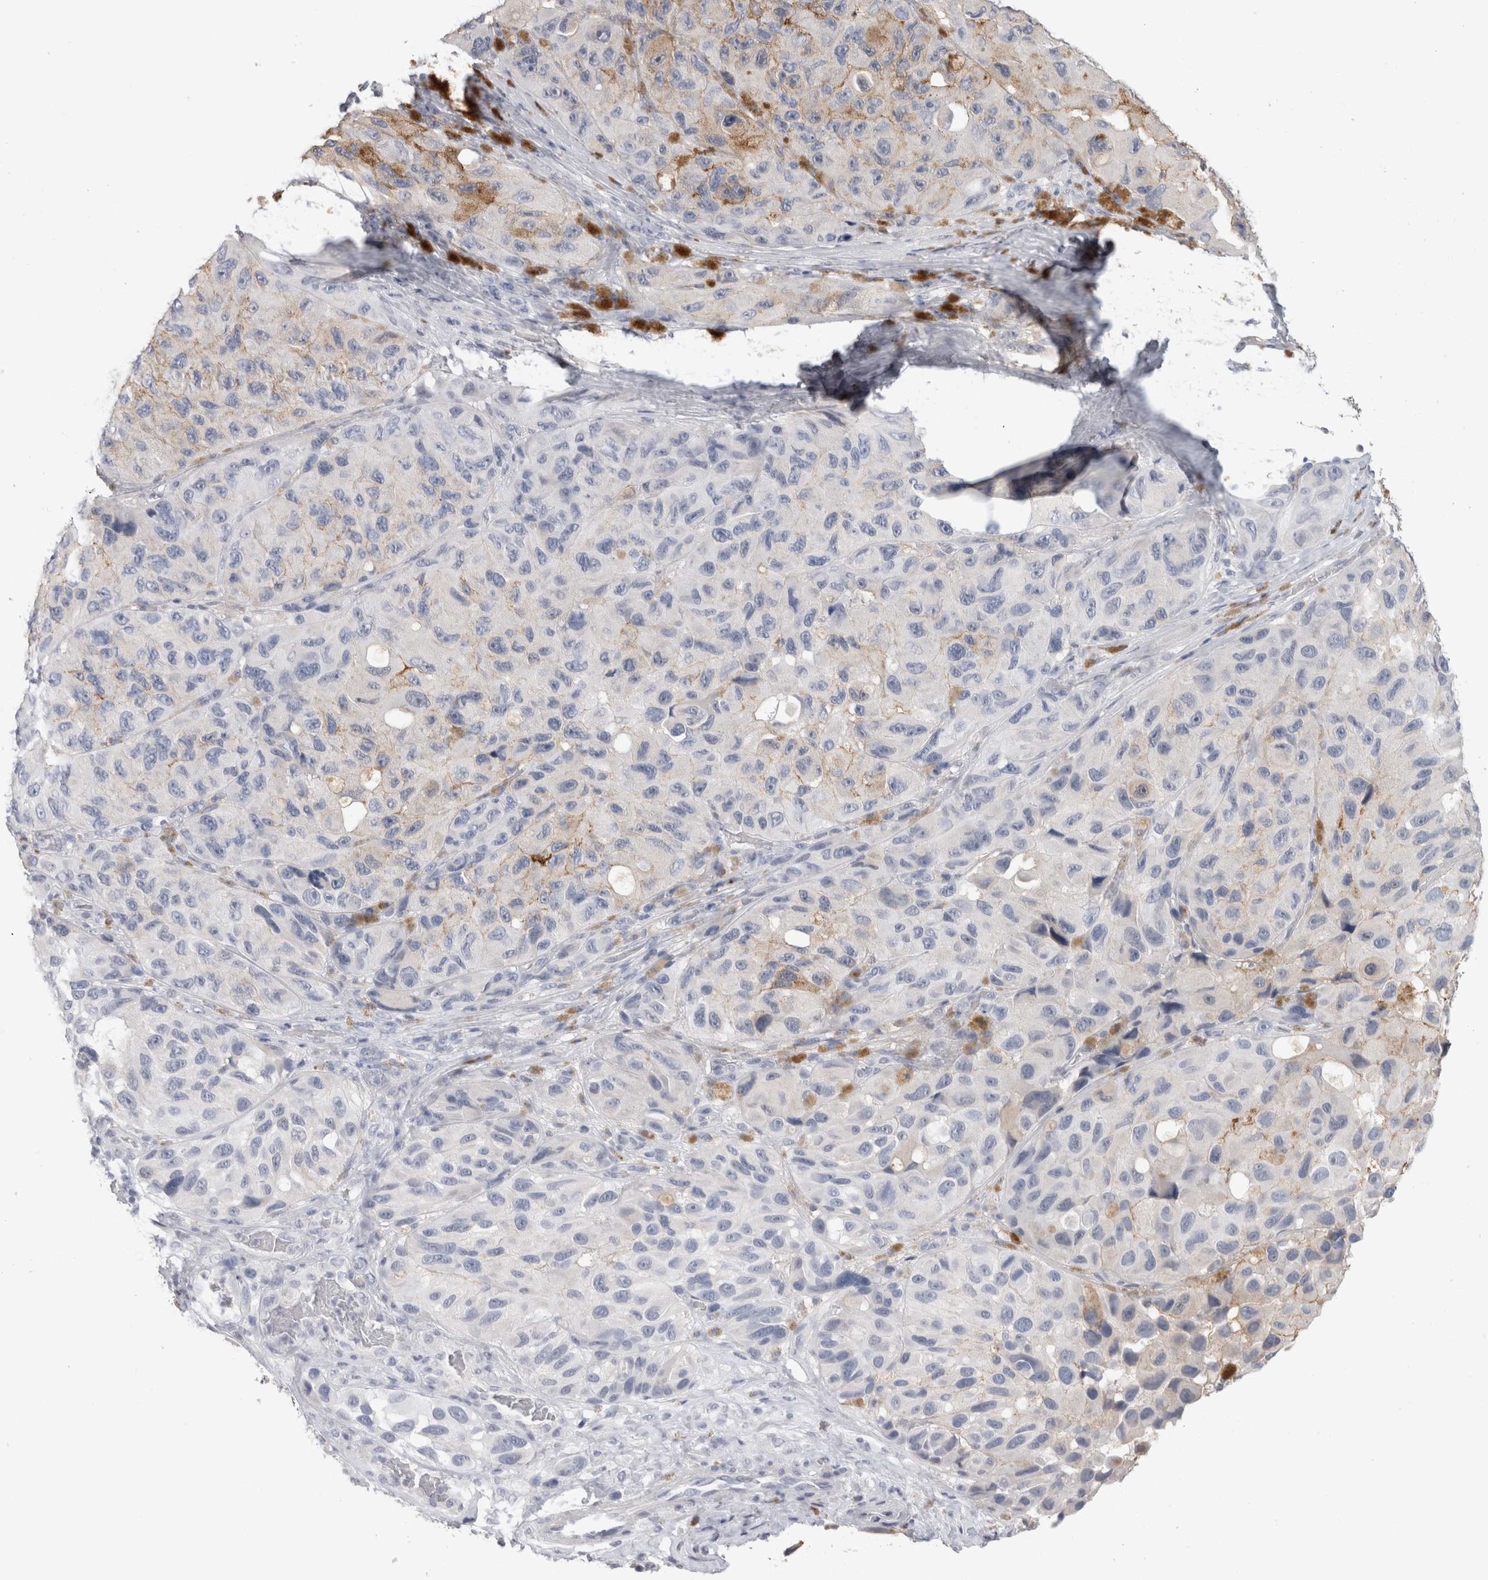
{"staining": {"intensity": "negative", "quantity": "none", "location": "none"}, "tissue": "melanoma", "cell_type": "Tumor cells", "image_type": "cancer", "snomed": [{"axis": "morphology", "description": "Malignant melanoma, NOS"}, {"axis": "topography", "description": "Skin"}], "caption": "Tumor cells show no significant protein positivity in malignant melanoma. (DAB IHC, high magnification).", "gene": "BCAN", "patient": {"sex": "female", "age": 73}}